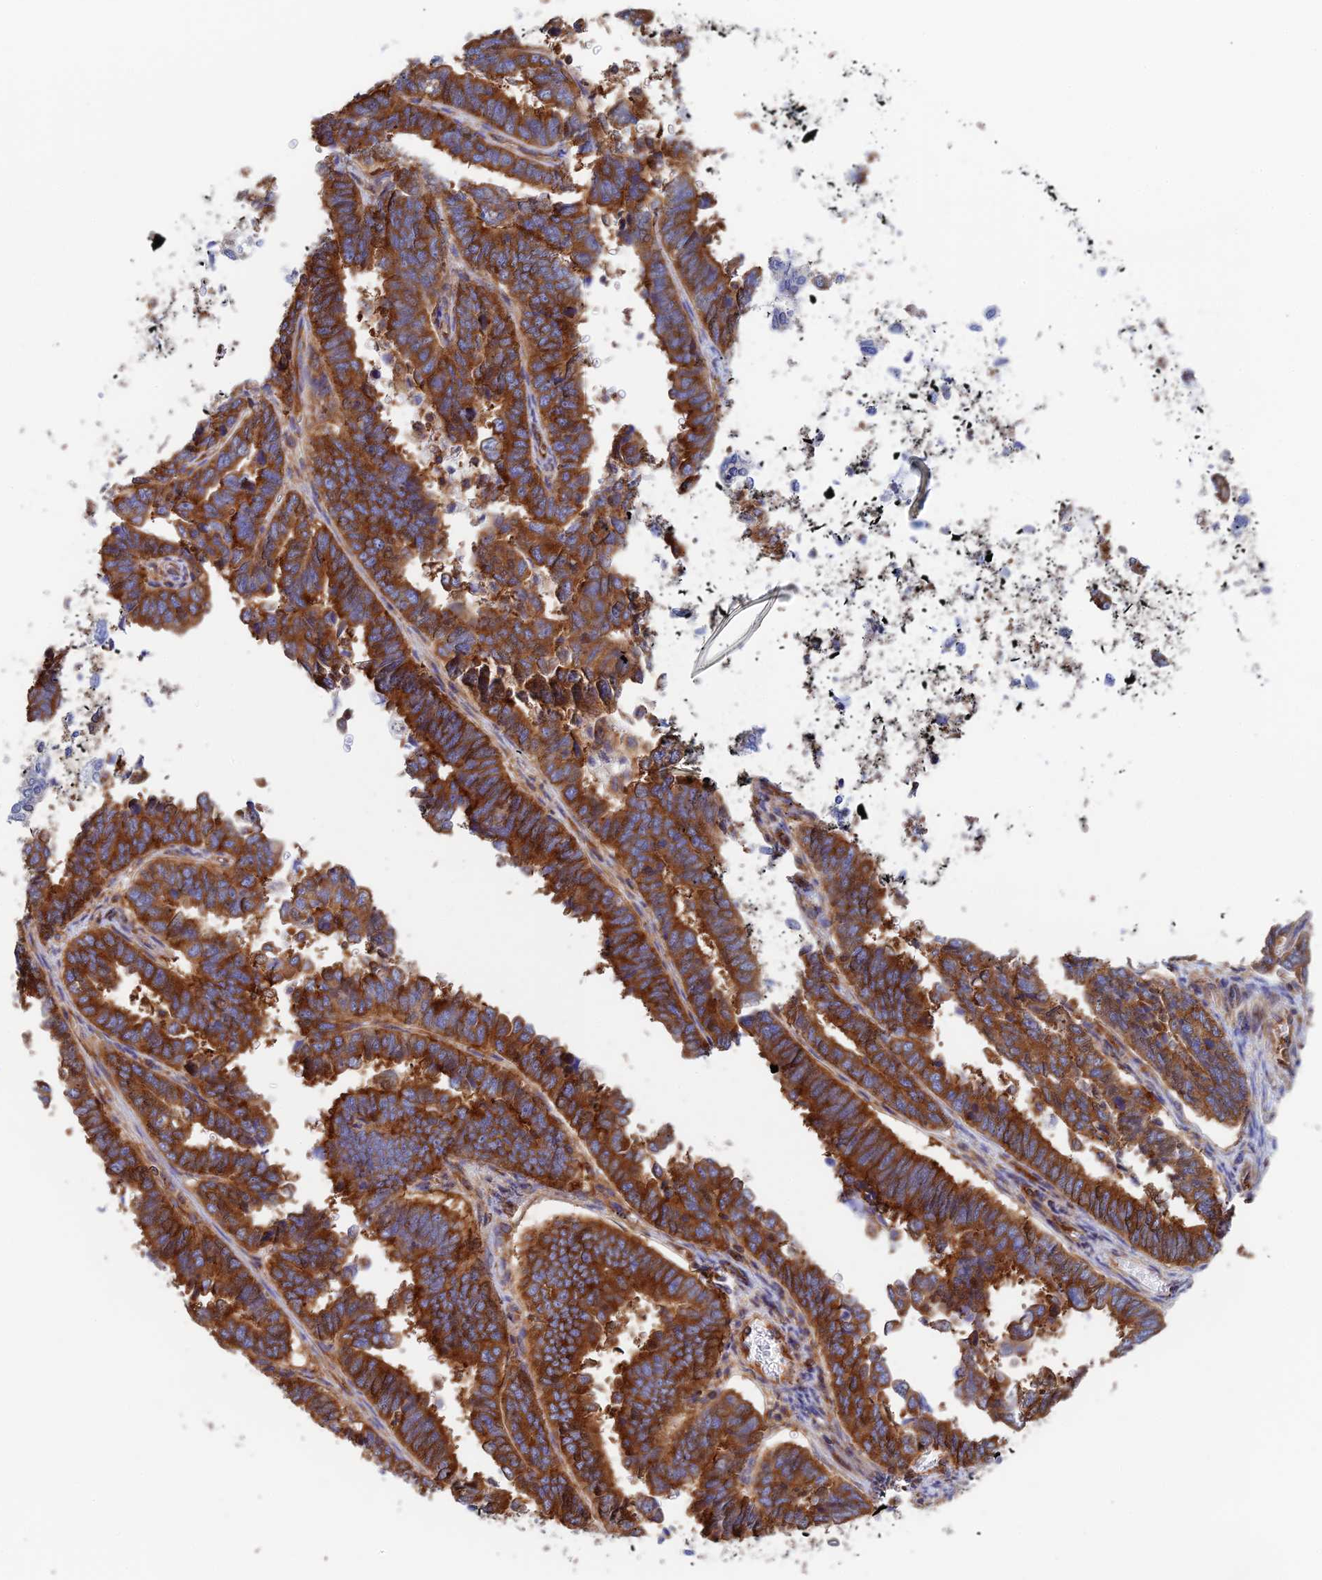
{"staining": {"intensity": "strong", "quantity": ">75%", "location": "cytoplasmic/membranous"}, "tissue": "endometrial cancer", "cell_type": "Tumor cells", "image_type": "cancer", "snomed": [{"axis": "morphology", "description": "Adenocarcinoma, NOS"}, {"axis": "topography", "description": "Endometrium"}], "caption": "Immunohistochemistry (IHC) histopathology image of human endometrial adenocarcinoma stained for a protein (brown), which displays high levels of strong cytoplasmic/membranous staining in approximately >75% of tumor cells.", "gene": "DCTN2", "patient": {"sex": "female", "age": 75}}